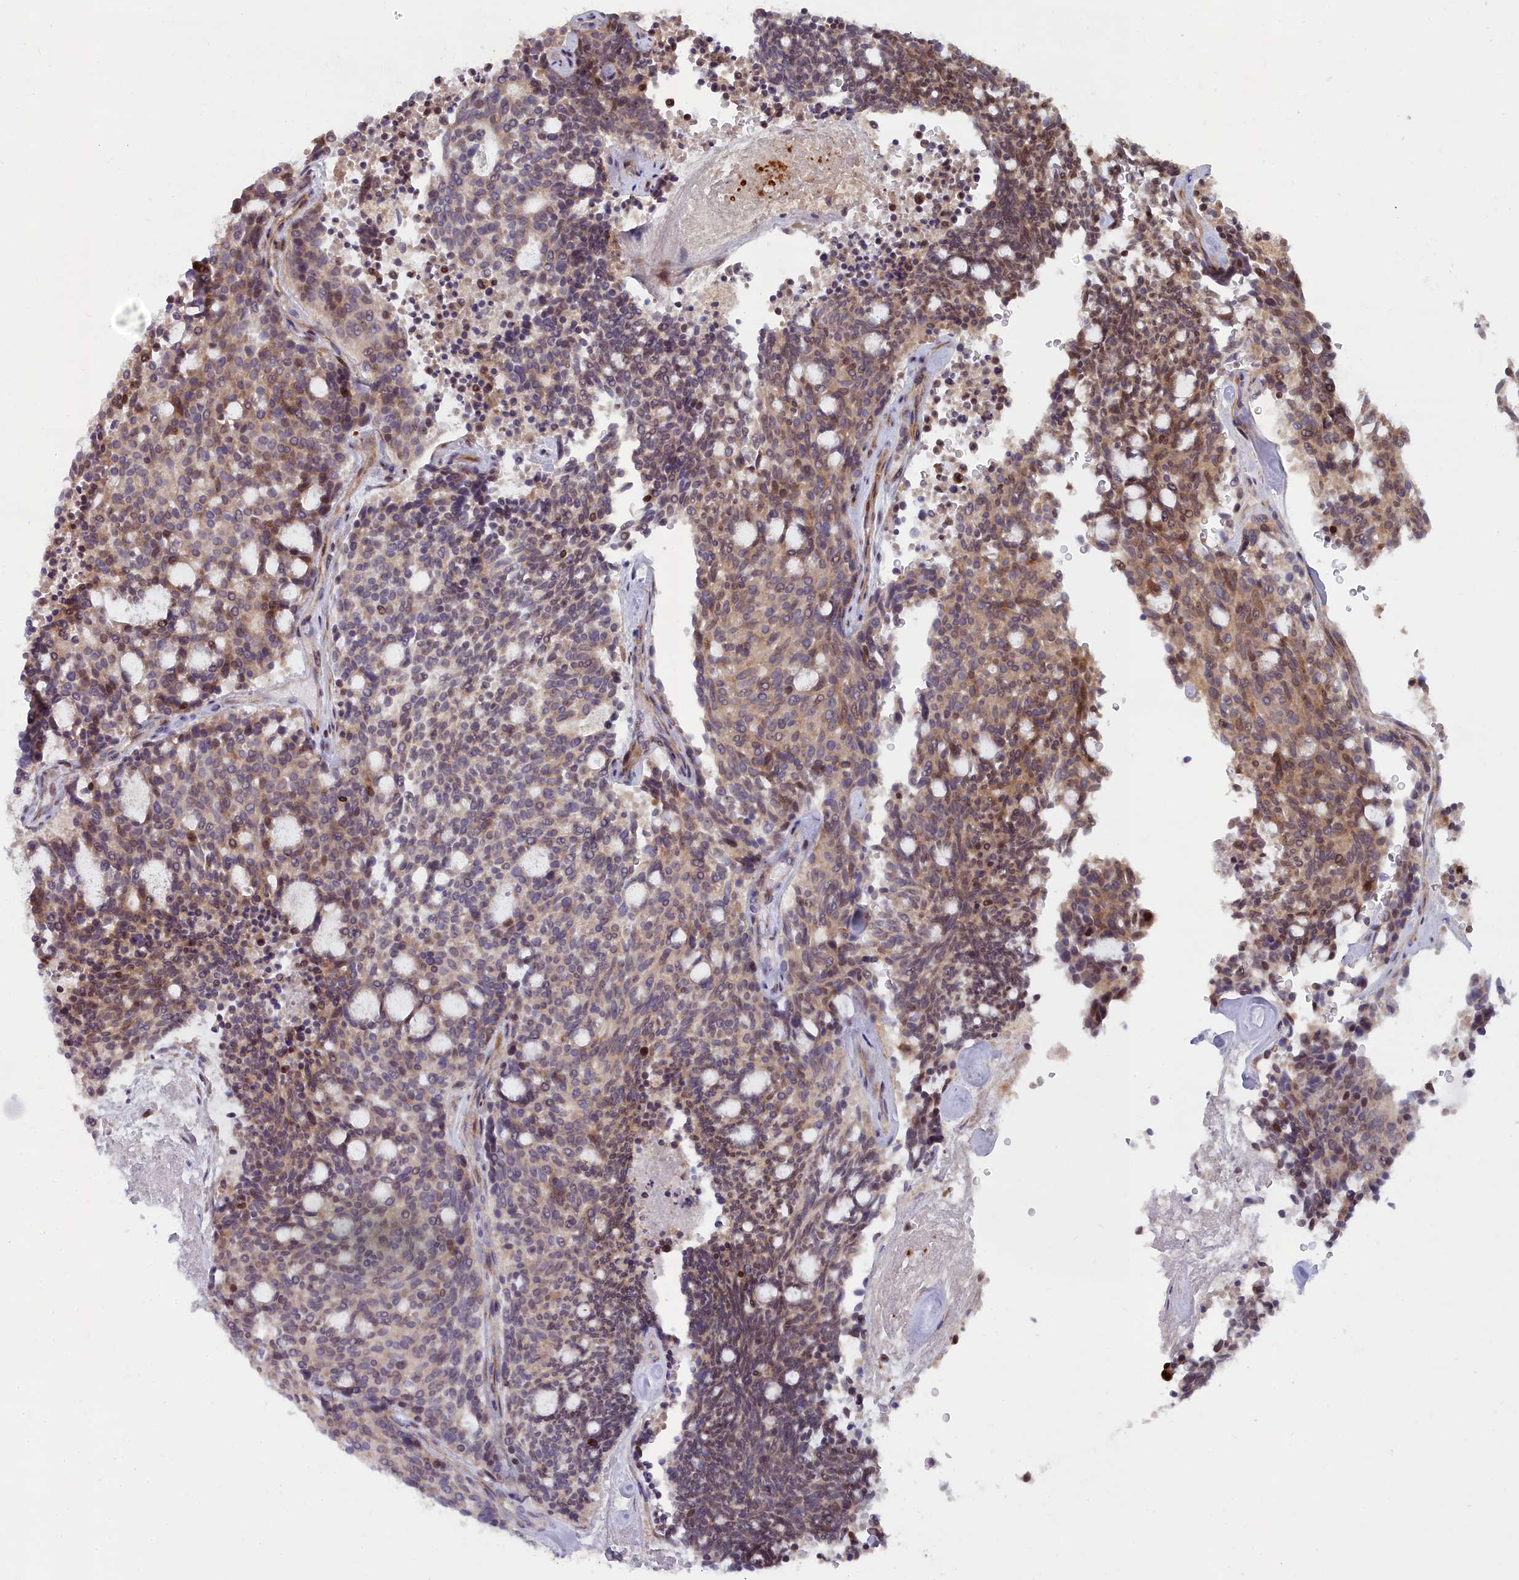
{"staining": {"intensity": "moderate", "quantity": "25%-75%", "location": "cytoplasmic/membranous"}, "tissue": "carcinoid", "cell_type": "Tumor cells", "image_type": "cancer", "snomed": [{"axis": "morphology", "description": "Carcinoid, malignant, NOS"}, {"axis": "topography", "description": "Pancreas"}], "caption": "Tumor cells reveal medium levels of moderate cytoplasmic/membranous staining in about 25%-75% of cells in human carcinoid (malignant). (brown staining indicates protein expression, while blue staining denotes nuclei).", "gene": "B9D2", "patient": {"sex": "female", "age": 54}}